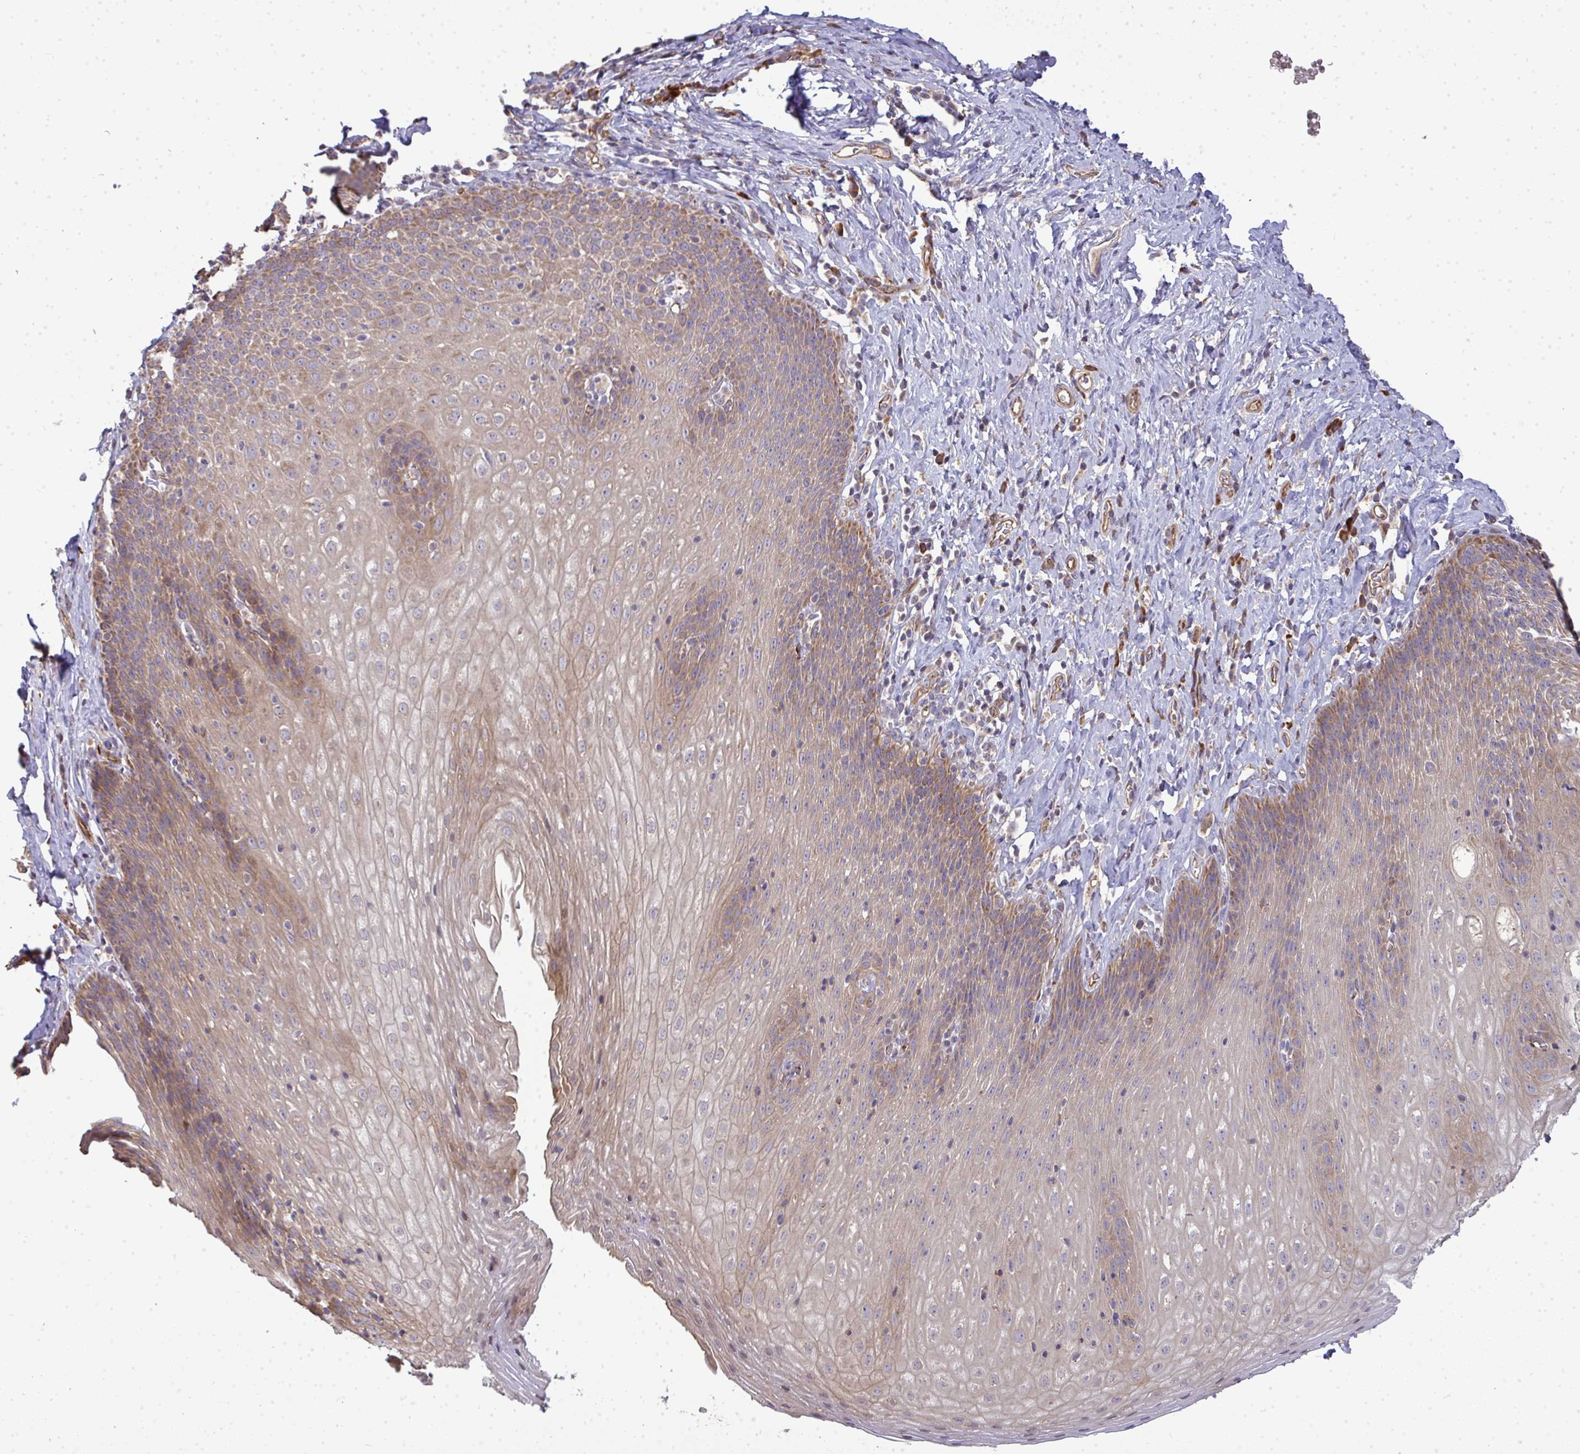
{"staining": {"intensity": "moderate", "quantity": "25%-75%", "location": "cytoplasmic/membranous"}, "tissue": "esophagus", "cell_type": "Squamous epithelial cells", "image_type": "normal", "snomed": [{"axis": "morphology", "description": "Normal tissue, NOS"}, {"axis": "topography", "description": "Esophagus"}], "caption": "Immunohistochemistry staining of unremarkable esophagus, which exhibits medium levels of moderate cytoplasmic/membranous staining in about 25%-75% of squamous epithelial cells indicating moderate cytoplasmic/membranous protein staining. The staining was performed using DAB (3,3'-diaminobenzidine) (brown) for protein detection and nuclei were counterstained in hematoxylin (blue).", "gene": "B4GALT6", "patient": {"sex": "female", "age": 61}}